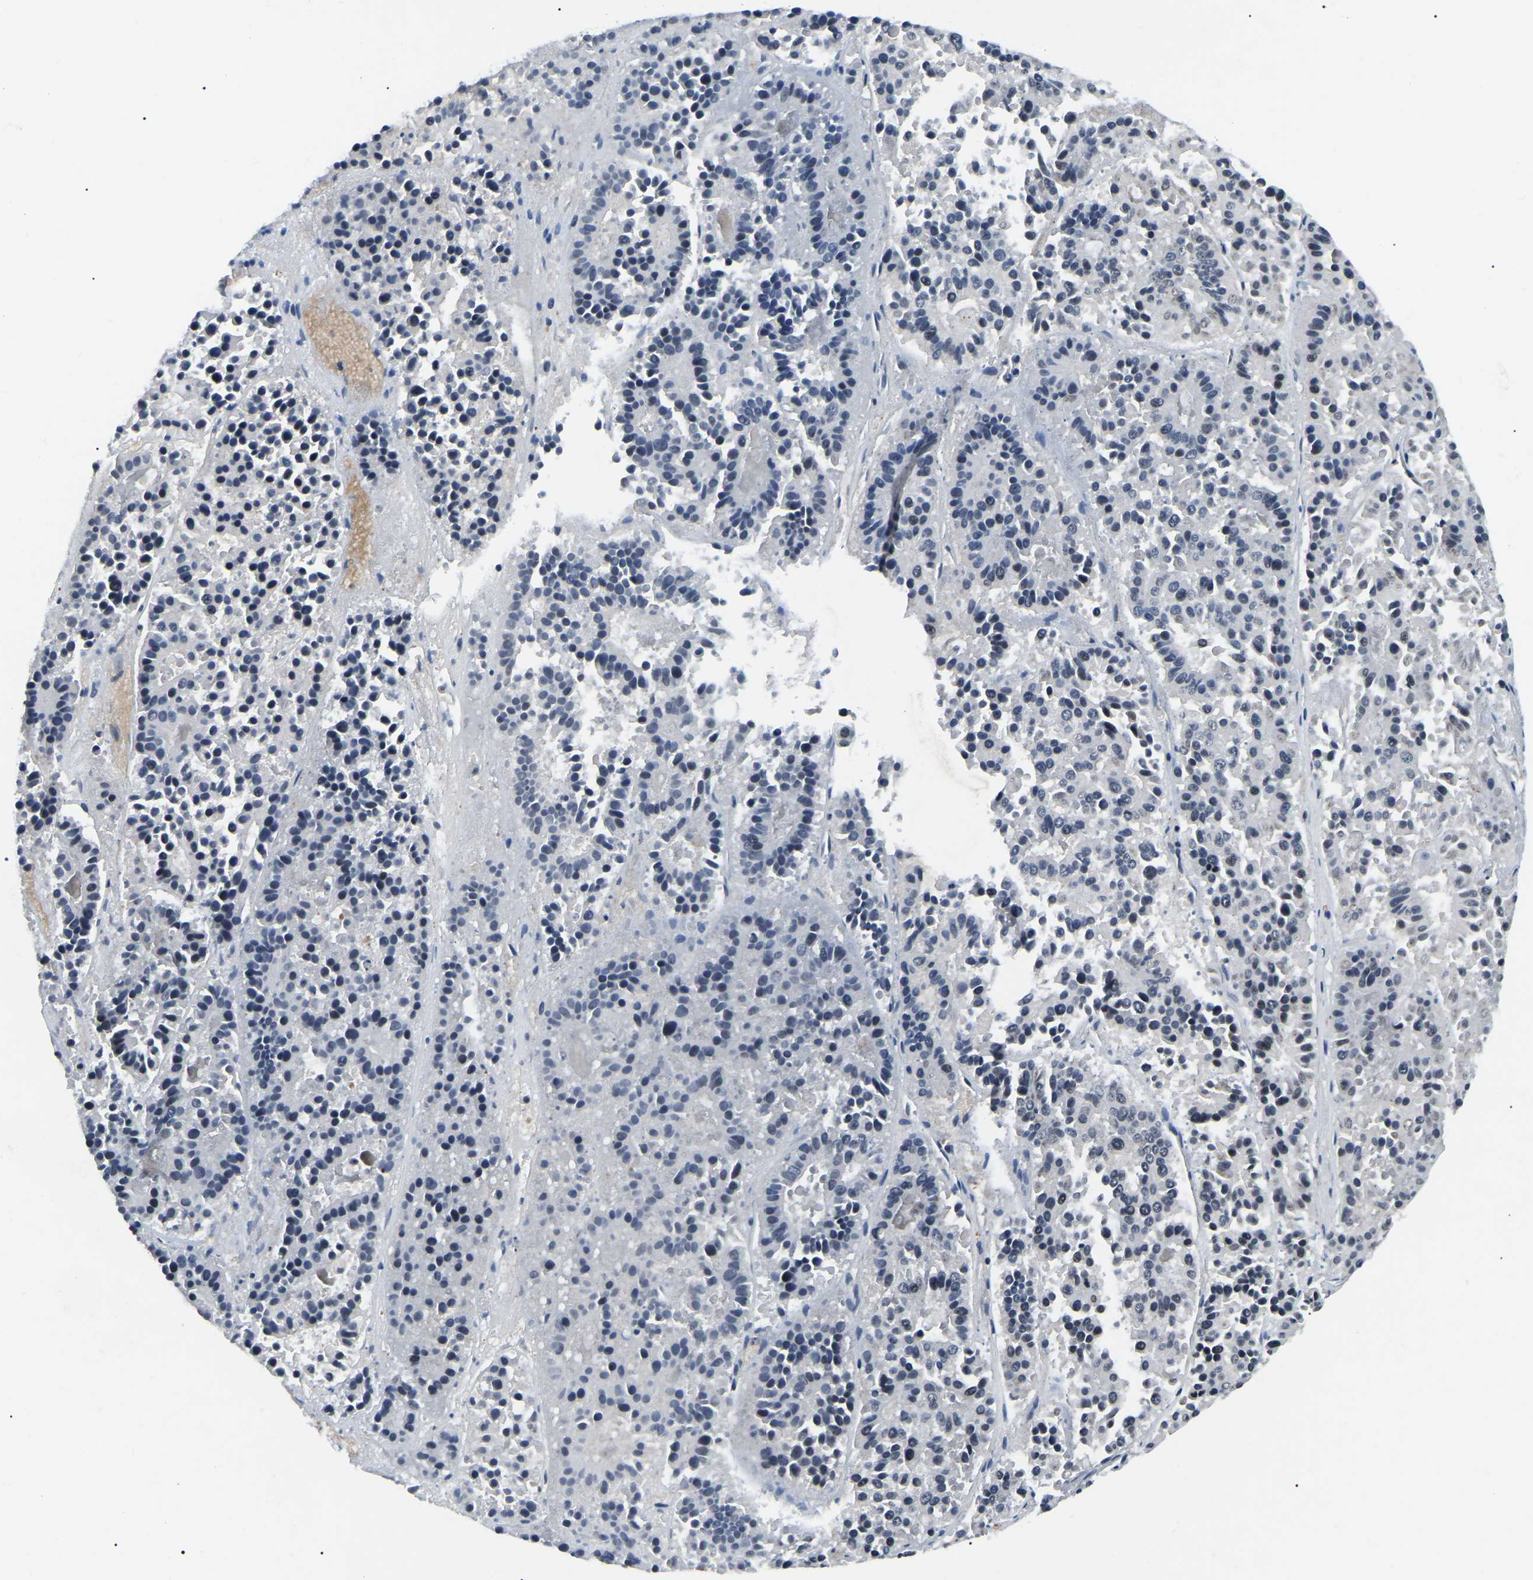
{"staining": {"intensity": "negative", "quantity": "none", "location": "none"}, "tissue": "pancreatic cancer", "cell_type": "Tumor cells", "image_type": "cancer", "snomed": [{"axis": "morphology", "description": "Adenocarcinoma, NOS"}, {"axis": "topography", "description": "Pancreas"}], "caption": "Tumor cells show no significant staining in pancreatic adenocarcinoma.", "gene": "RRP1B", "patient": {"sex": "male", "age": 50}}